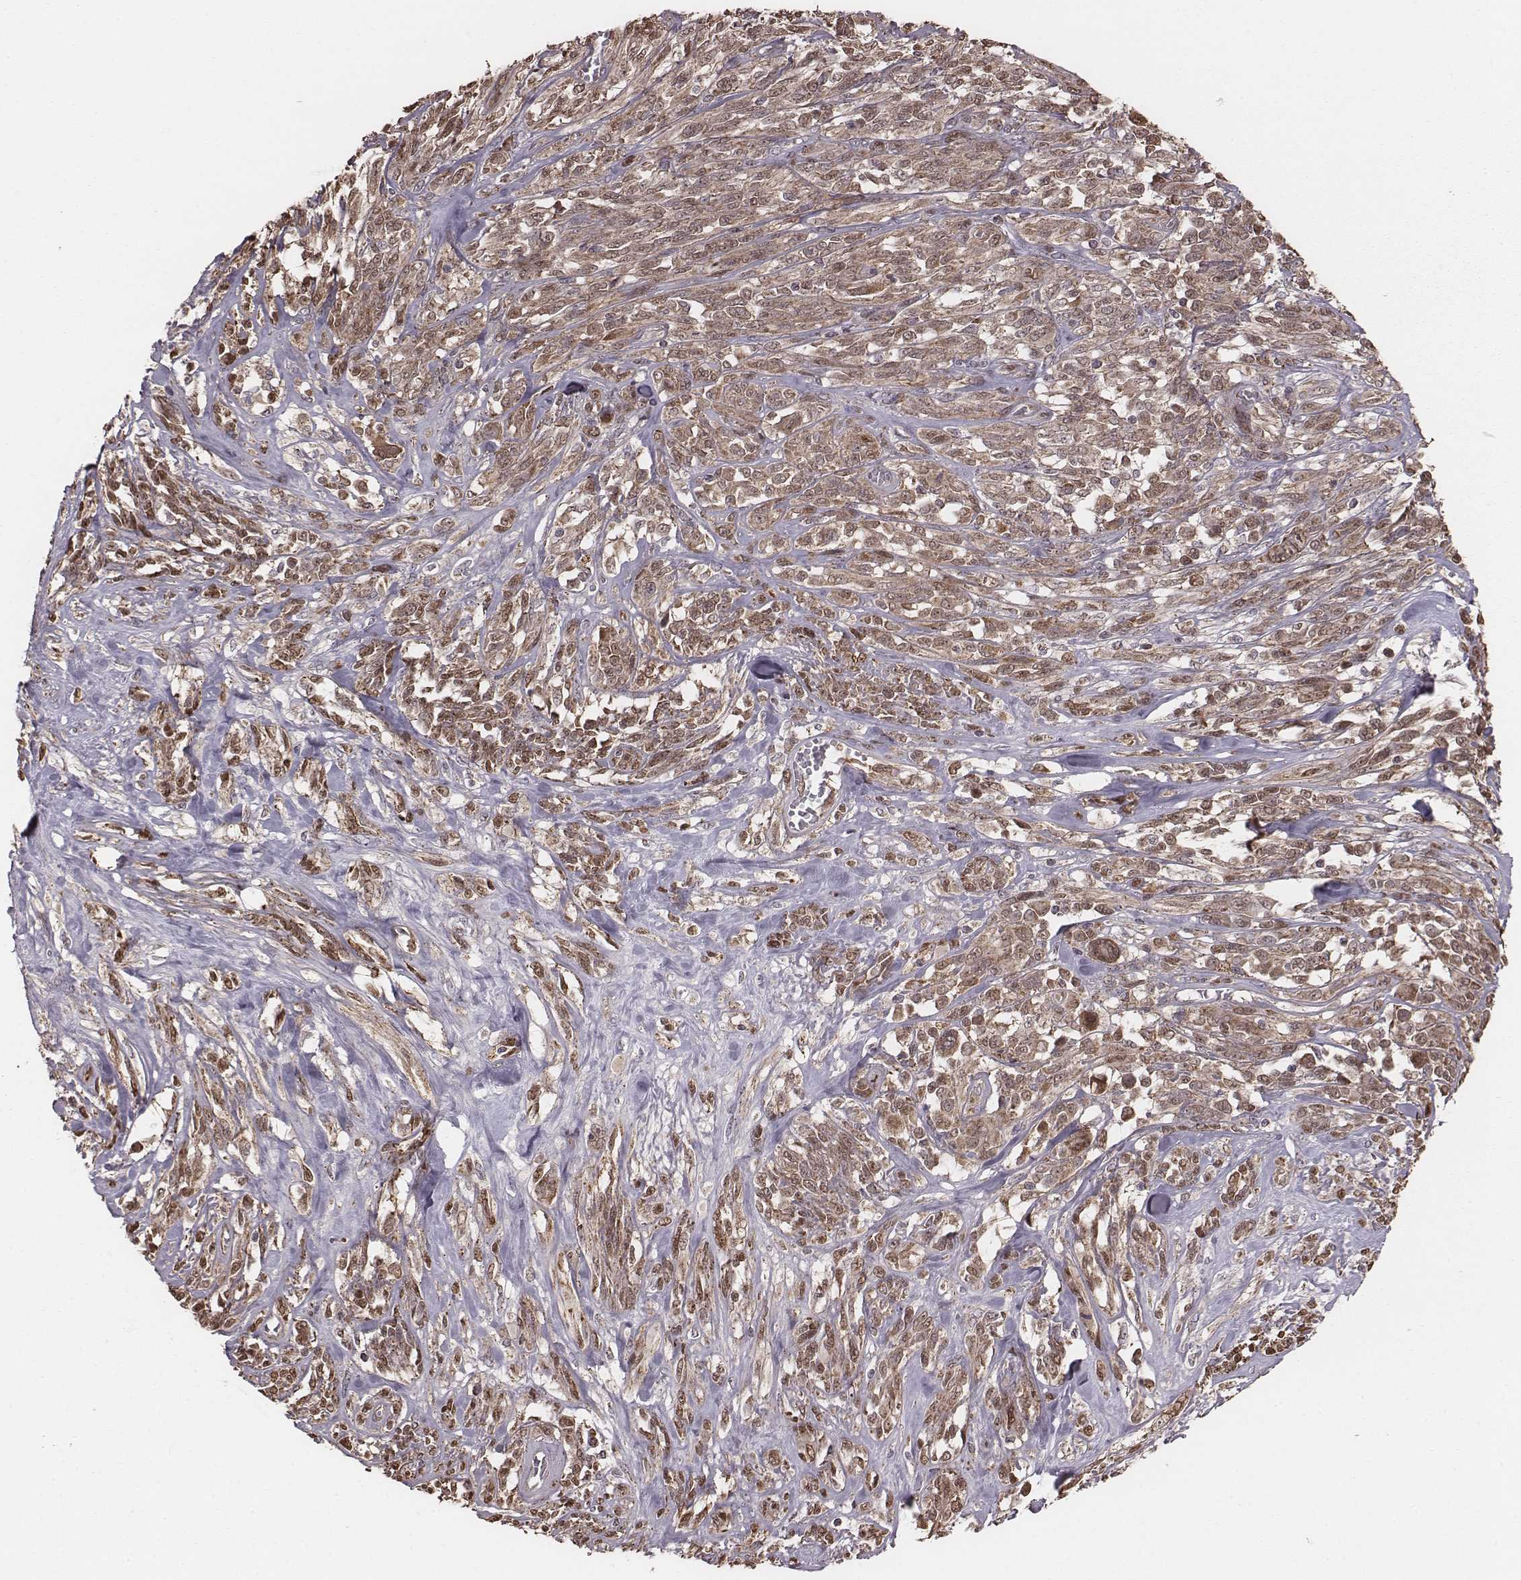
{"staining": {"intensity": "moderate", "quantity": ">75%", "location": "cytoplasmic/membranous"}, "tissue": "melanoma", "cell_type": "Tumor cells", "image_type": "cancer", "snomed": [{"axis": "morphology", "description": "Malignant melanoma, NOS"}, {"axis": "topography", "description": "Skin"}], "caption": "DAB (3,3'-diaminobenzidine) immunohistochemical staining of human melanoma demonstrates moderate cytoplasmic/membranous protein positivity in about >75% of tumor cells. The staining was performed using DAB to visualize the protein expression in brown, while the nuclei were stained in blue with hematoxylin (Magnification: 20x).", "gene": "PDCD2L", "patient": {"sex": "female", "age": 91}}